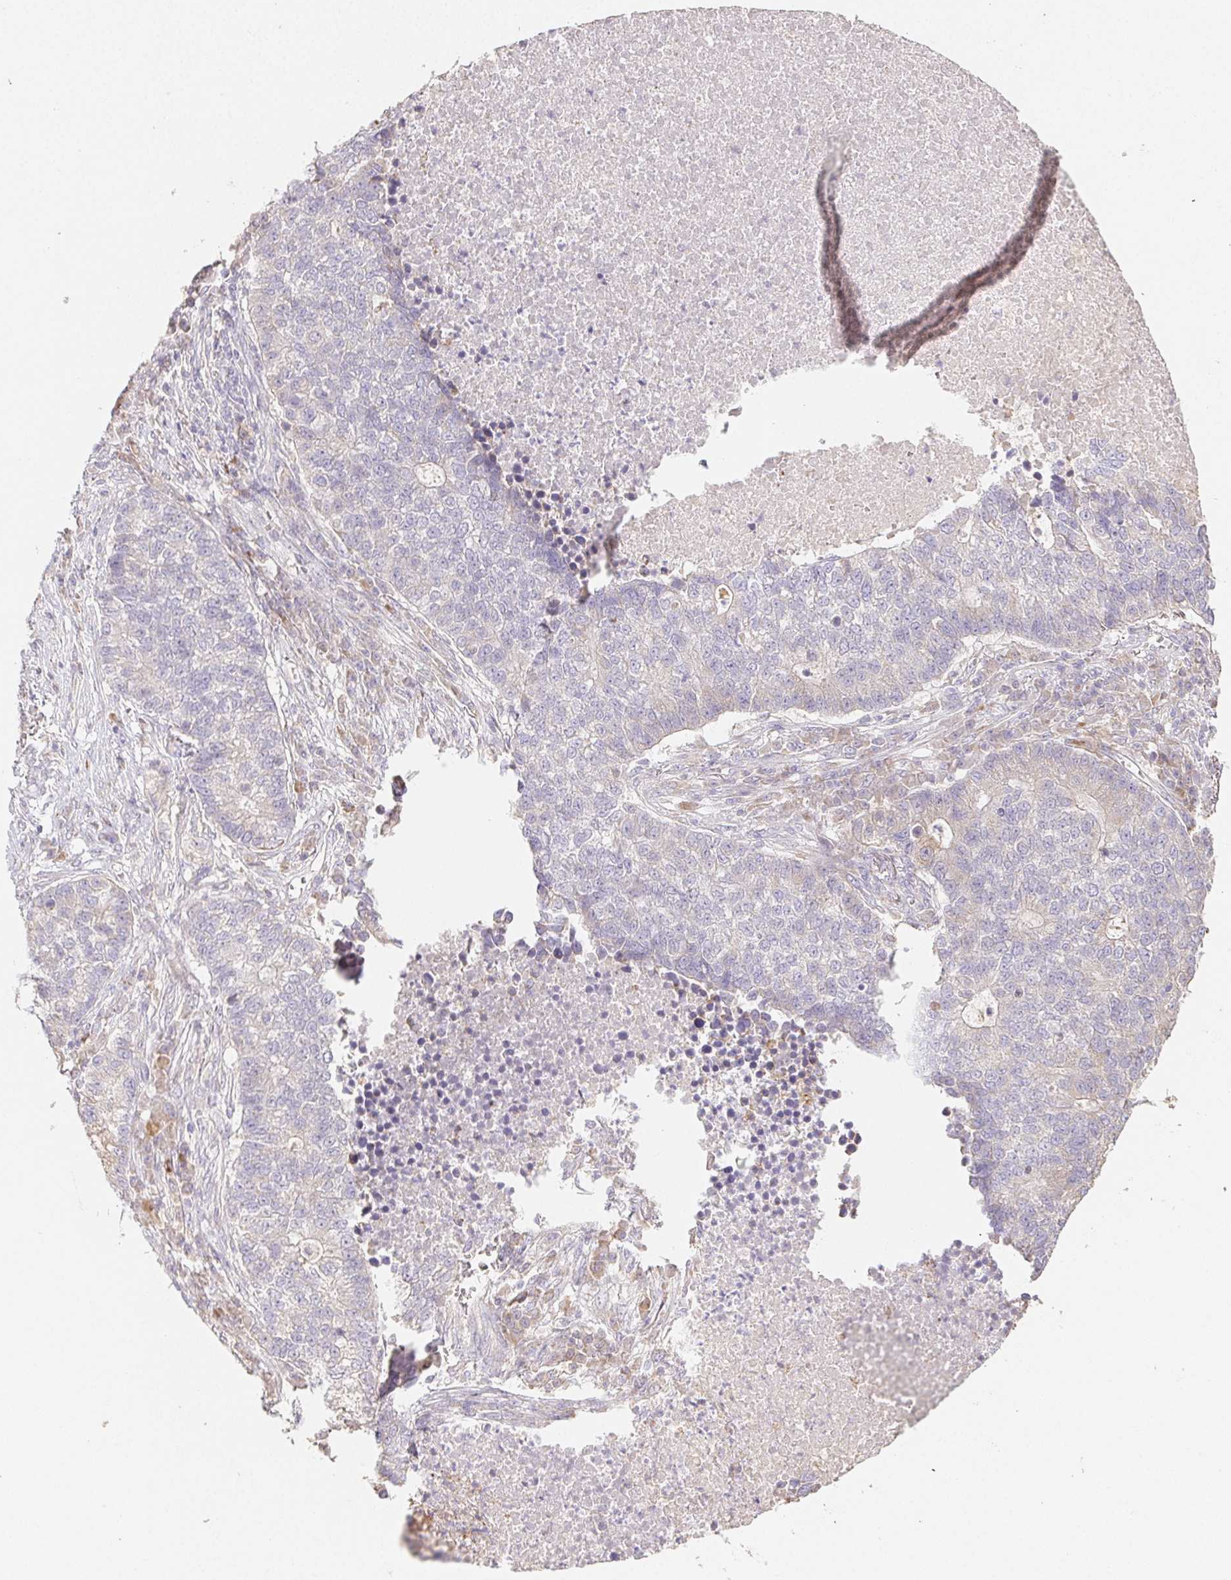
{"staining": {"intensity": "negative", "quantity": "none", "location": "none"}, "tissue": "lung cancer", "cell_type": "Tumor cells", "image_type": "cancer", "snomed": [{"axis": "morphology", "description": "Adenocarcinoma, NOS"}, {"axis": "topography", "description": "Lung"}], "caption": "Lung adenocarcinoma was stained to show a protein in brown. There is no significant expression in tumor cells.", "gene": "ACVR1B", "patient": {"sex": "male", "age": 57}}